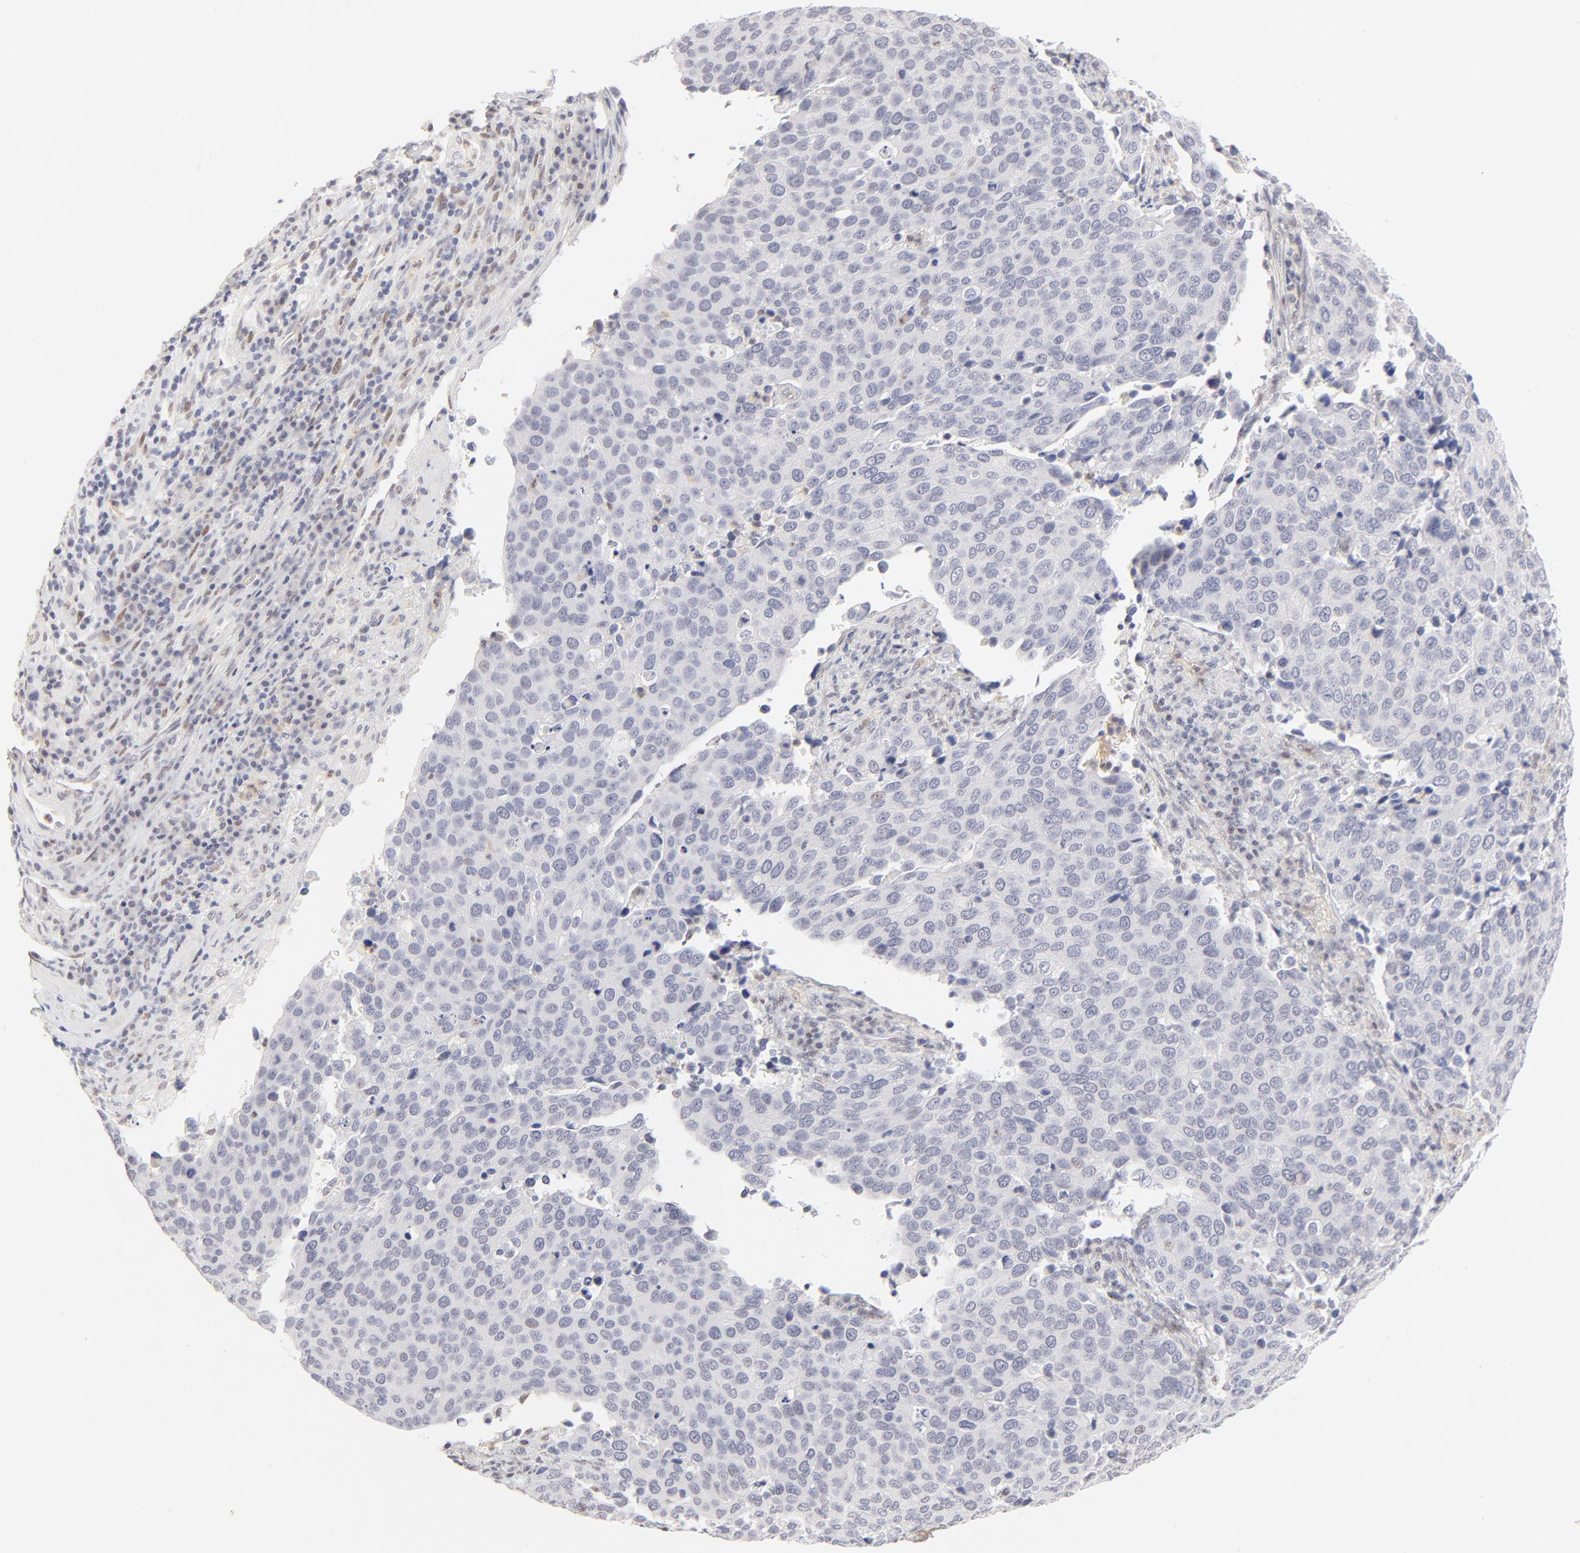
{"staining": {"intensity": "negative", "quantity": "none", "location": "none"}, "tissue": "cervical cancer", "cell_type": "Tumor cells", "image_type": "cancer", "snomed": [{"axis": "morphology", "description": "Squamous cell carcinoma, NOS"}, {"axis": "topography", "description": "Cervix"}], "caption": "Tumor cells are negative for brown protein staining in cervical cancer (squamous cell carcinoma).", "gene": "PBX1", "patient": {"sex": "female", "age": 54}}